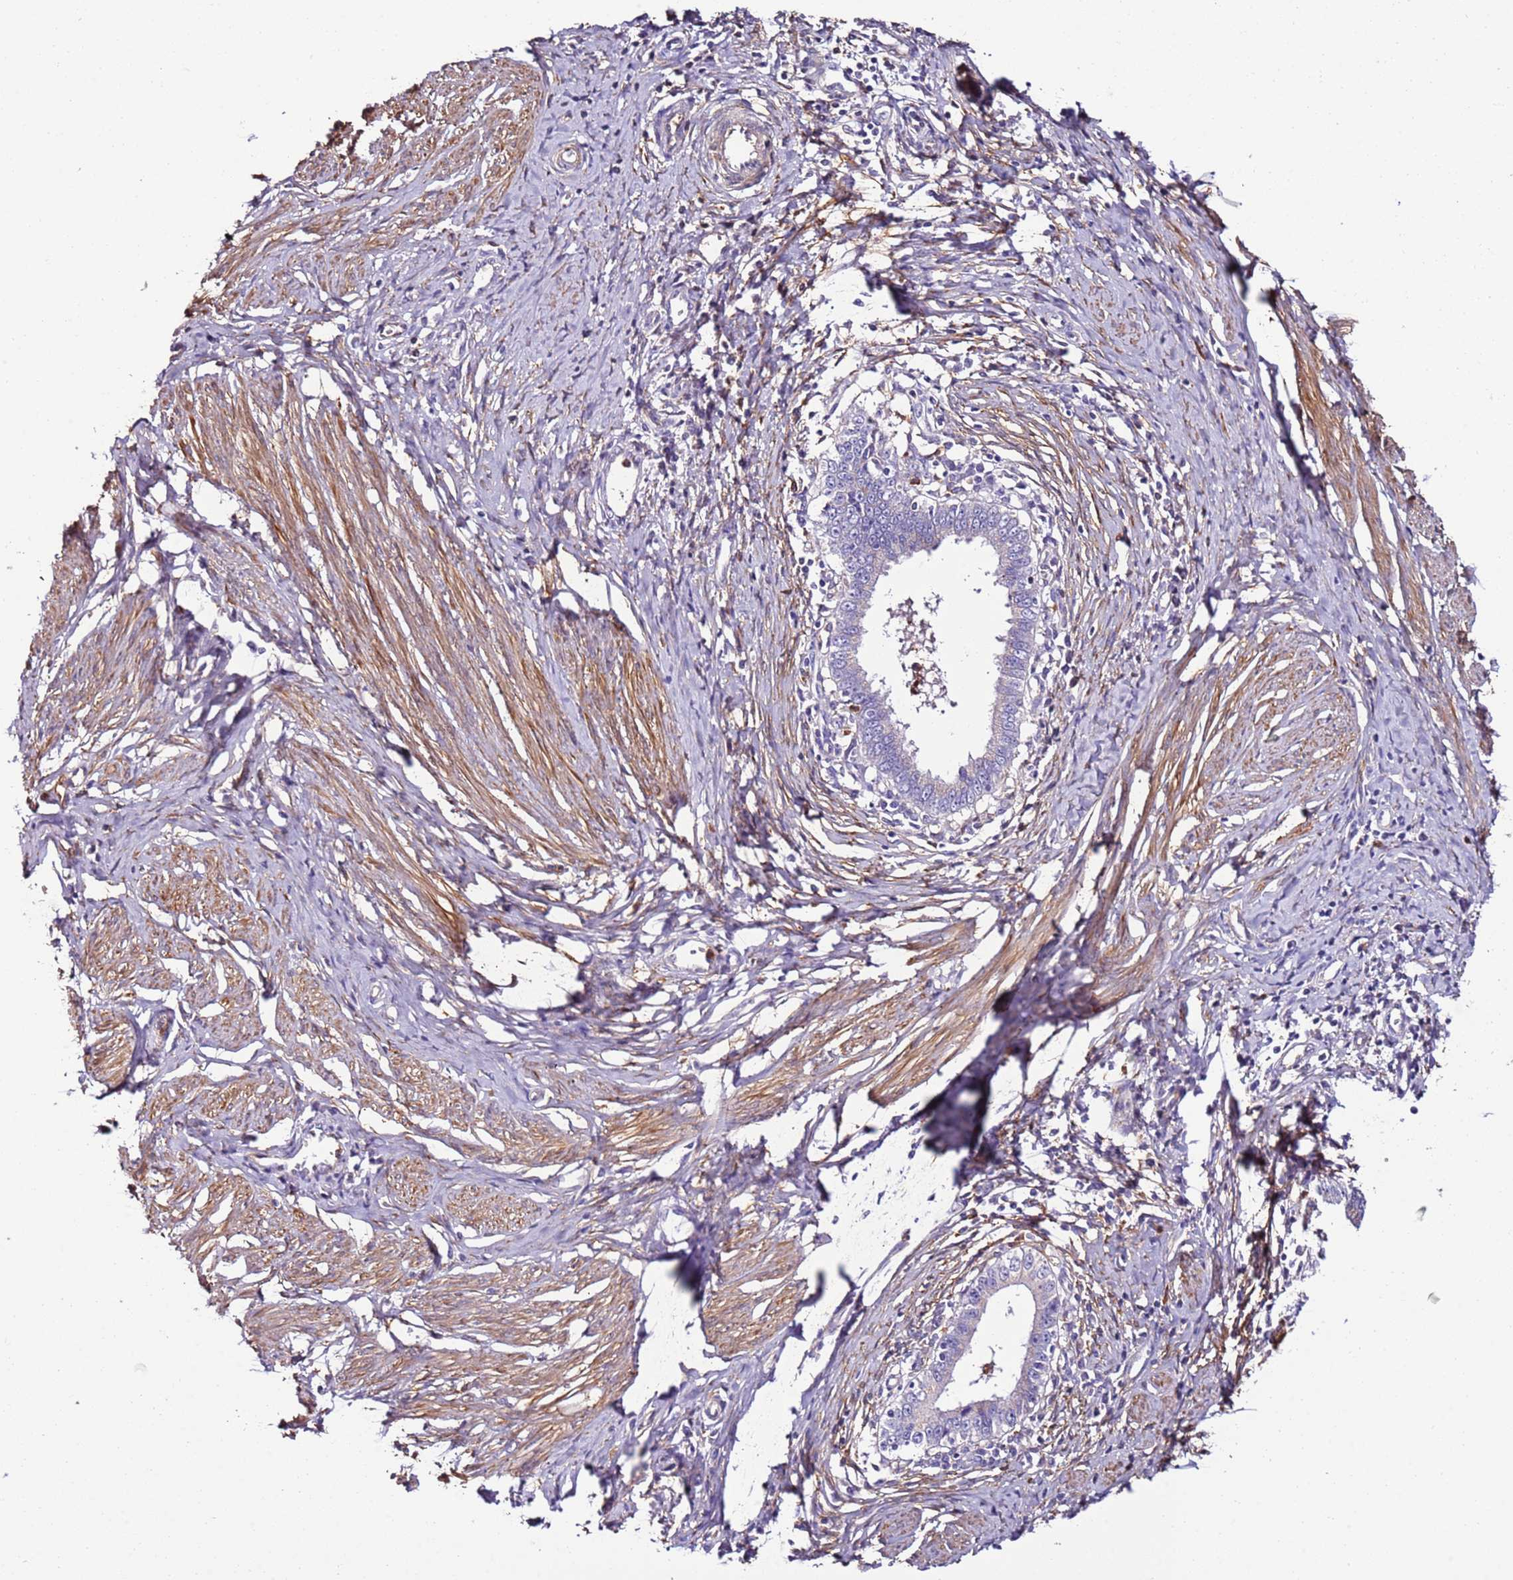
{"staining": {"intensity": "negative", "quantity": "none", "location": "none"}, "tissue": "cervical cancer", "cell_type": "Tumor cells", "image_type": "cancer", "snomed": [{"axis": "morphology", "description": "Adenocarcinoma, NOS"}, {"axis": "topography", "description": "Cervix"}], "caption": "IHC image of neoplastic tissue: adenocarcinoma (cervical) stained with DAB (3,3'-diaminobenzidine) exhibits no significant protein staining in tumor cells.", "gene": "FAM174C", "patient": {"sex": "female", "age": 36}}